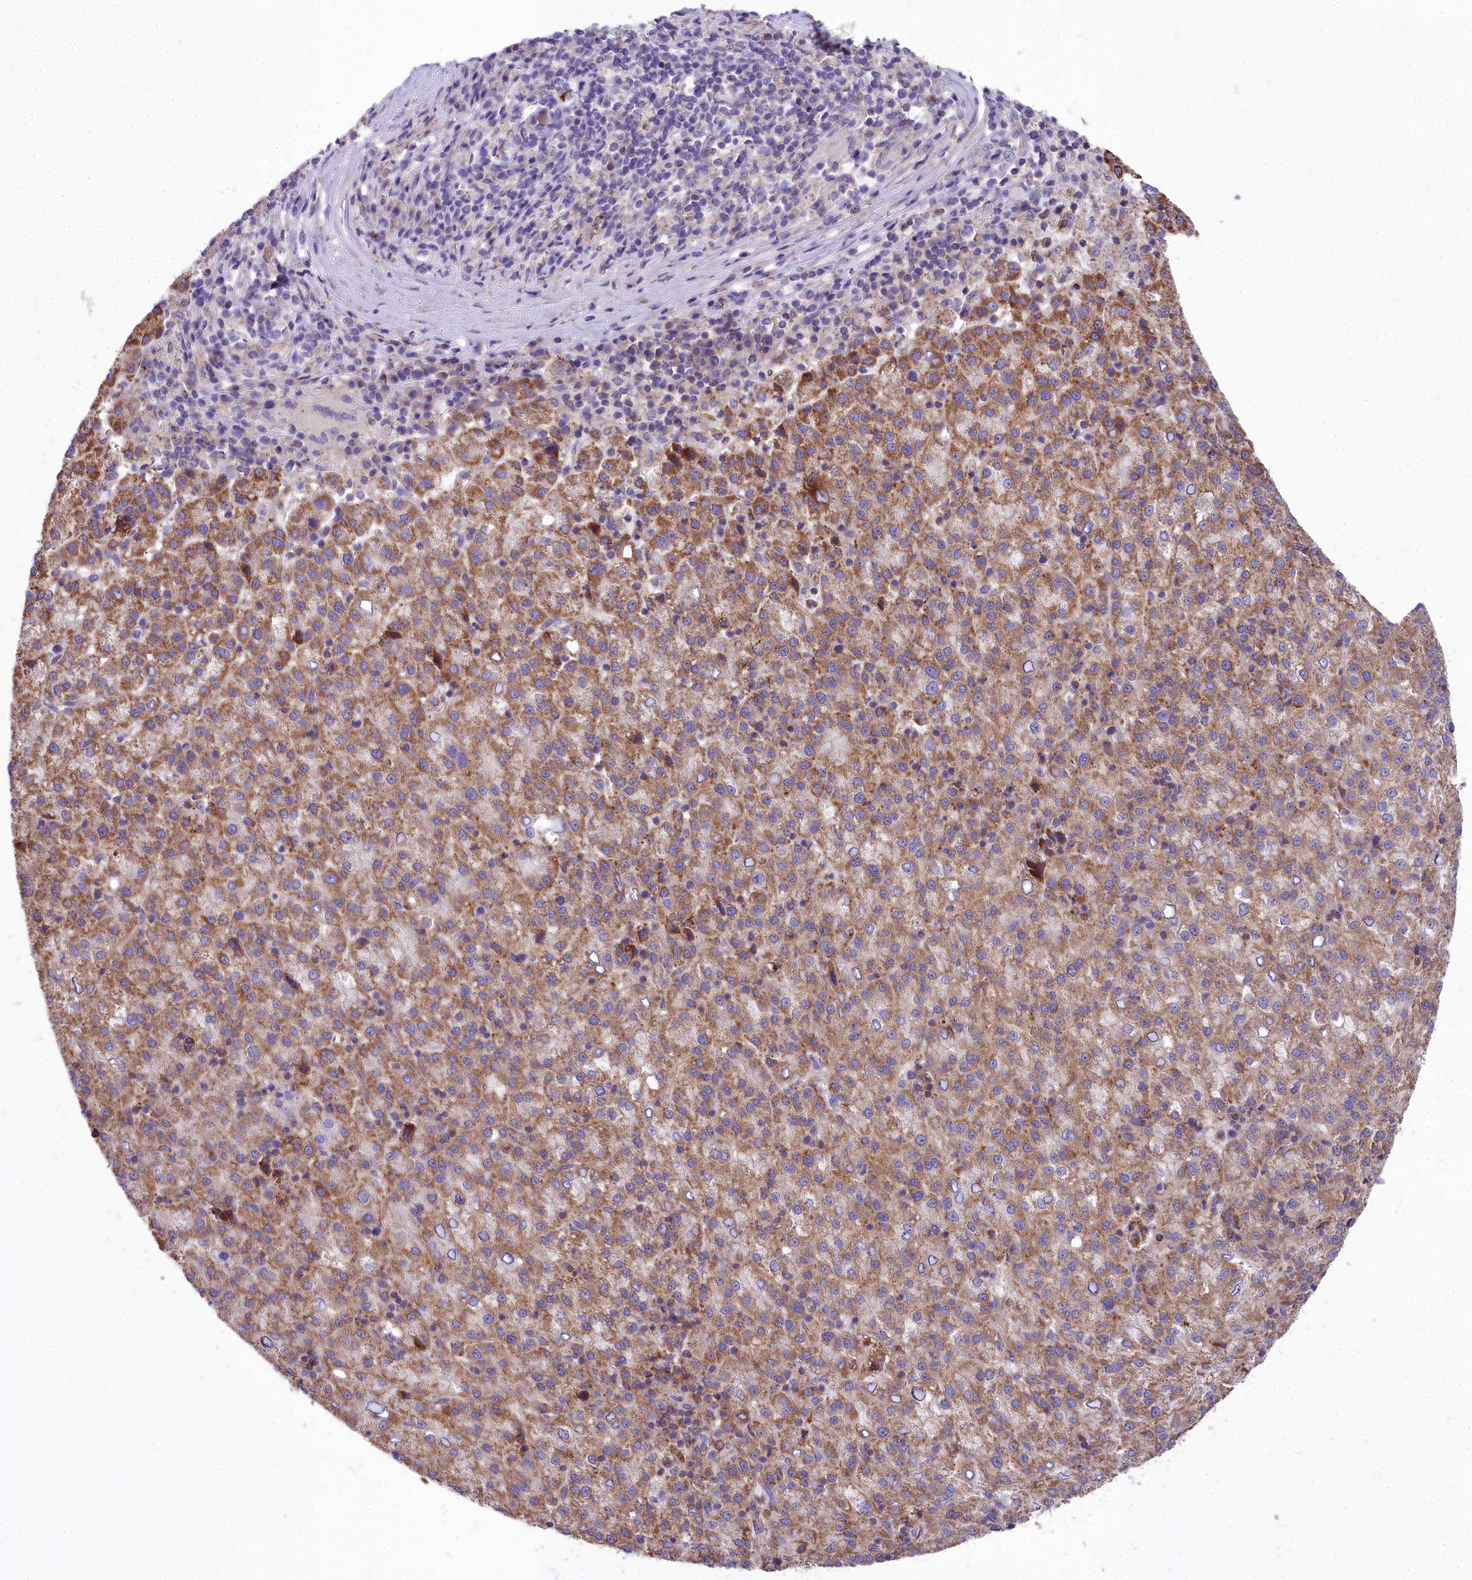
{"staining": {"intensity": "moderate", "quantity": ">75%", "location": "cytoplasmic/membranous"}, "tissue": "liver cancer", "cell_type": "Tumor cells", "image_type": "cancer", "snomed": [{"axis": "morphology", "description": "Carcinoma, Hepatocellular, NOS"}, {"axis": "topography", "description": "Liver"}], "caption": "Brown immunohistochemical staining in hepatocellular carcinoma (liver) exhibits moderate cytoplasmic/membranous positivity in about >75% of tumor cells.", "gene": "FRMPD1", "patient": {"sex": "female", "age": 58}}